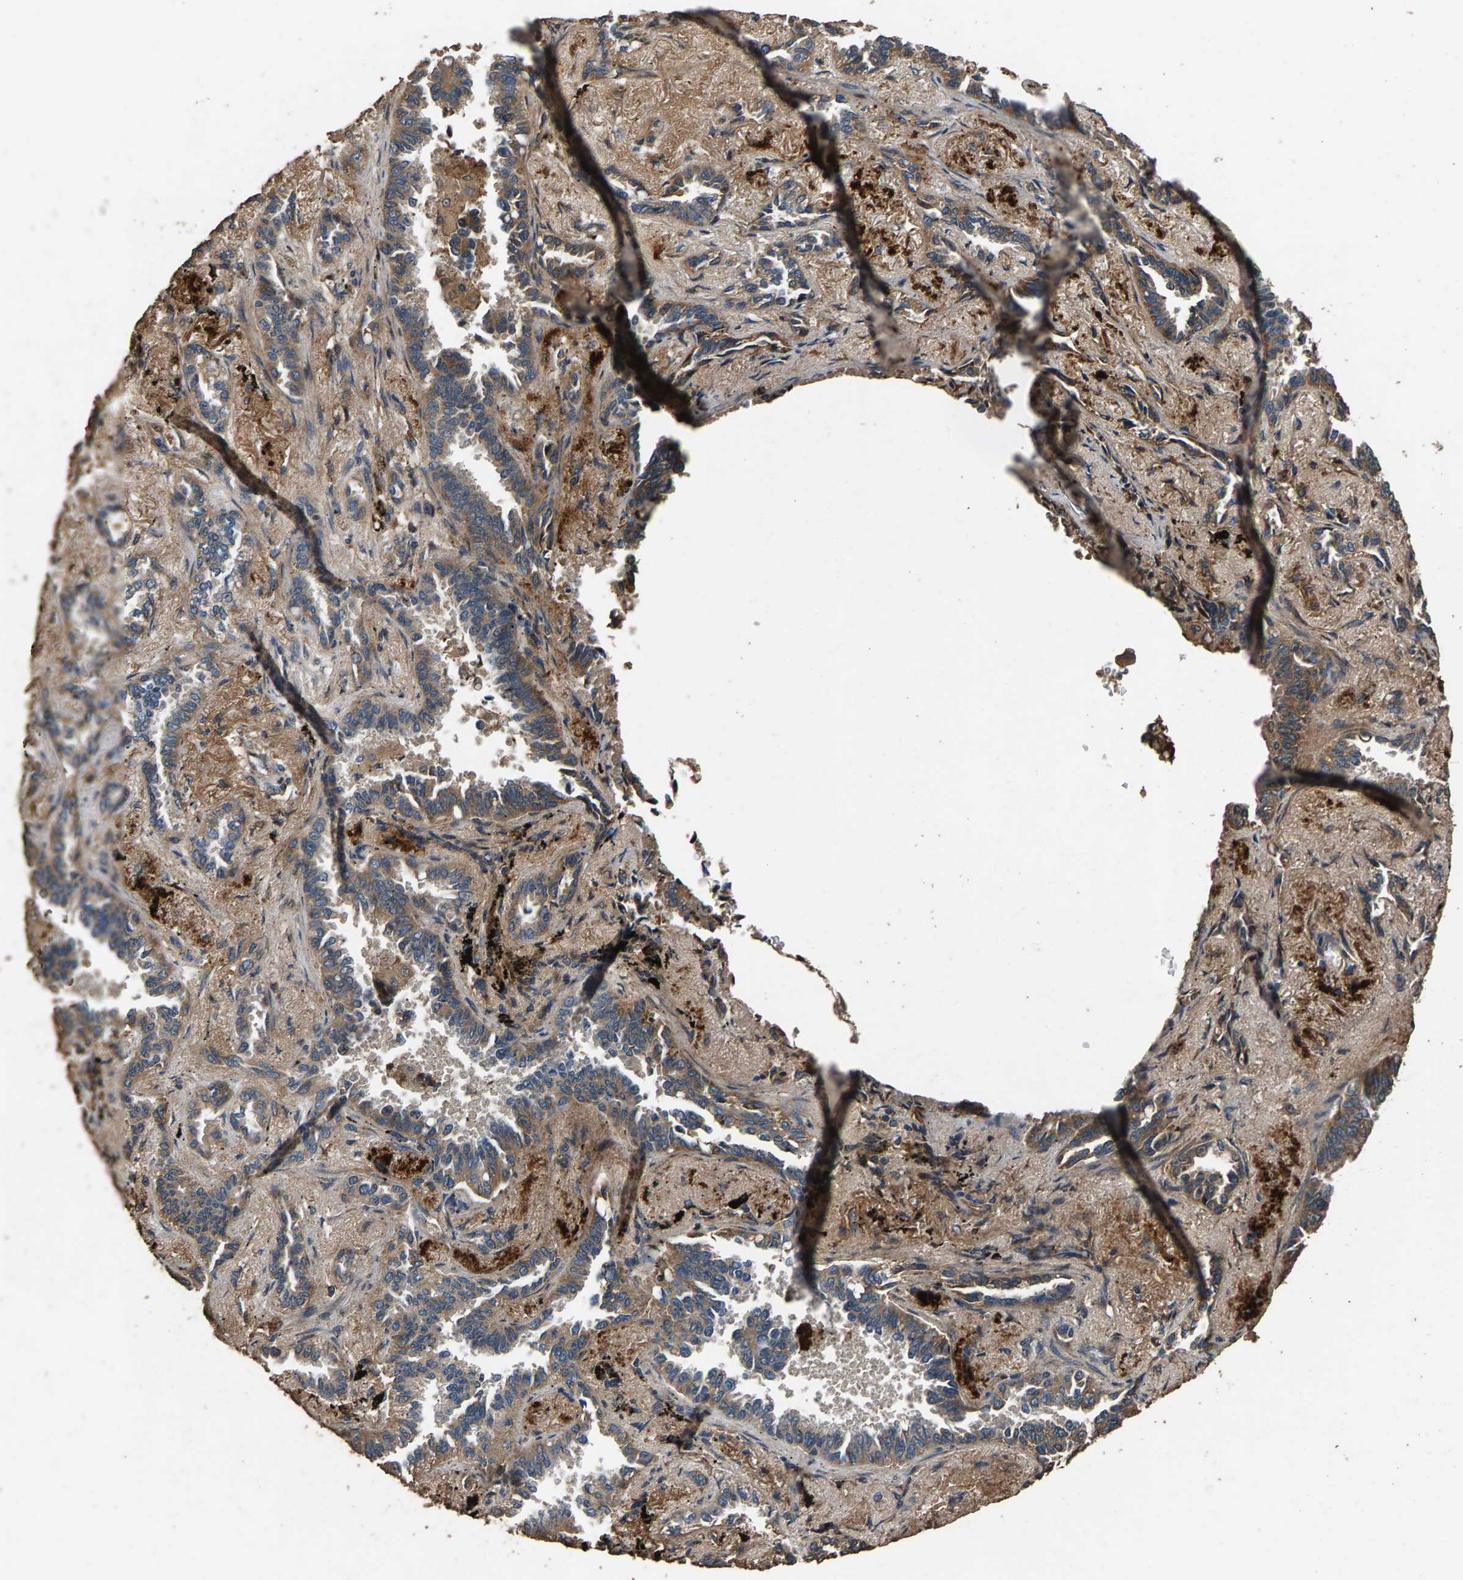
{"staining": {"intensity": "moderate", "quantity": ">75%", "location": "cytoplasmic/membranous"}, "tissue": "lung cancer", "cell_type": "Tumor cells", "image_type": "cancer", "snomed": [{"axis": "morphology", "description": "Adenocarcinoma, NOS"}, {"axis": "topography", "description": "Lung"}], "caption": "Protein staining of lung adenocarcinoma tissue shows moderate cytoplasmic/membranous positivity in about >75% of tumor cells. Using DAB (3,3'-diaminobenzidine) (brown) and hematoxylin (blue) stains, captured at high magnification using brightfield microscopy.", "gene": "MRPL27", "patient": {"sex": "male", "age": 59}}